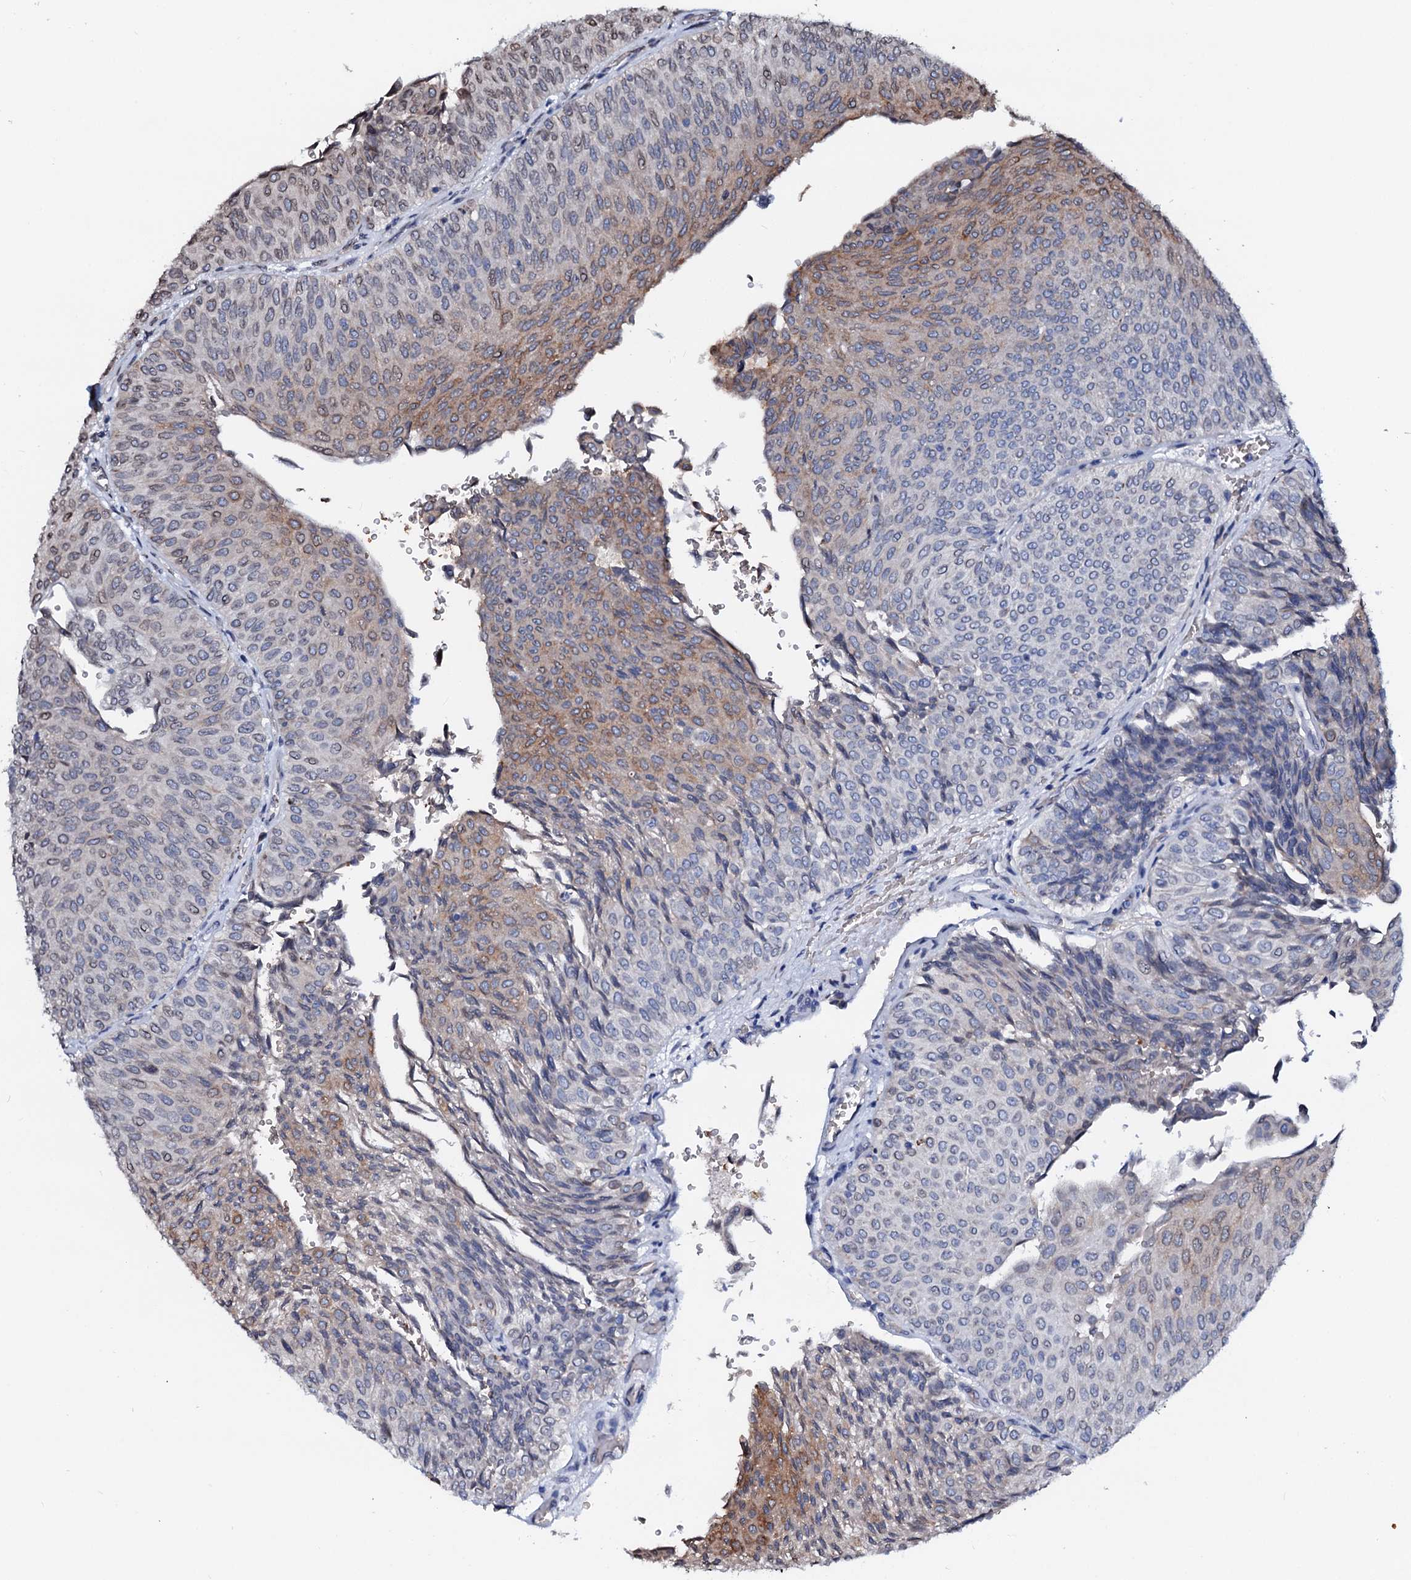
{"staining": {"intensity": "moderate", "quantity": "25%-75%", "location": "cytoplasmic/membranous,nuclear"}, "tissue": "urothelial cancer", "cell_type": "Tumor cells", "image_type": "cancer", "snomed": [{"axis": "morphology", "description": "Urothelial carcinoma, Low grade"}, {"axis": "topography", "description": "Urinary bladder"}], "caption": "Brown immunohistochemical staining in urothelial carcinoma (low-grade) displays moderate cytoplasmic/membranous and nuclear positivity in about 25%-75% of tumor cells.", "gene": "NRP2", "patient": {"sex": "male", "age": 78}}